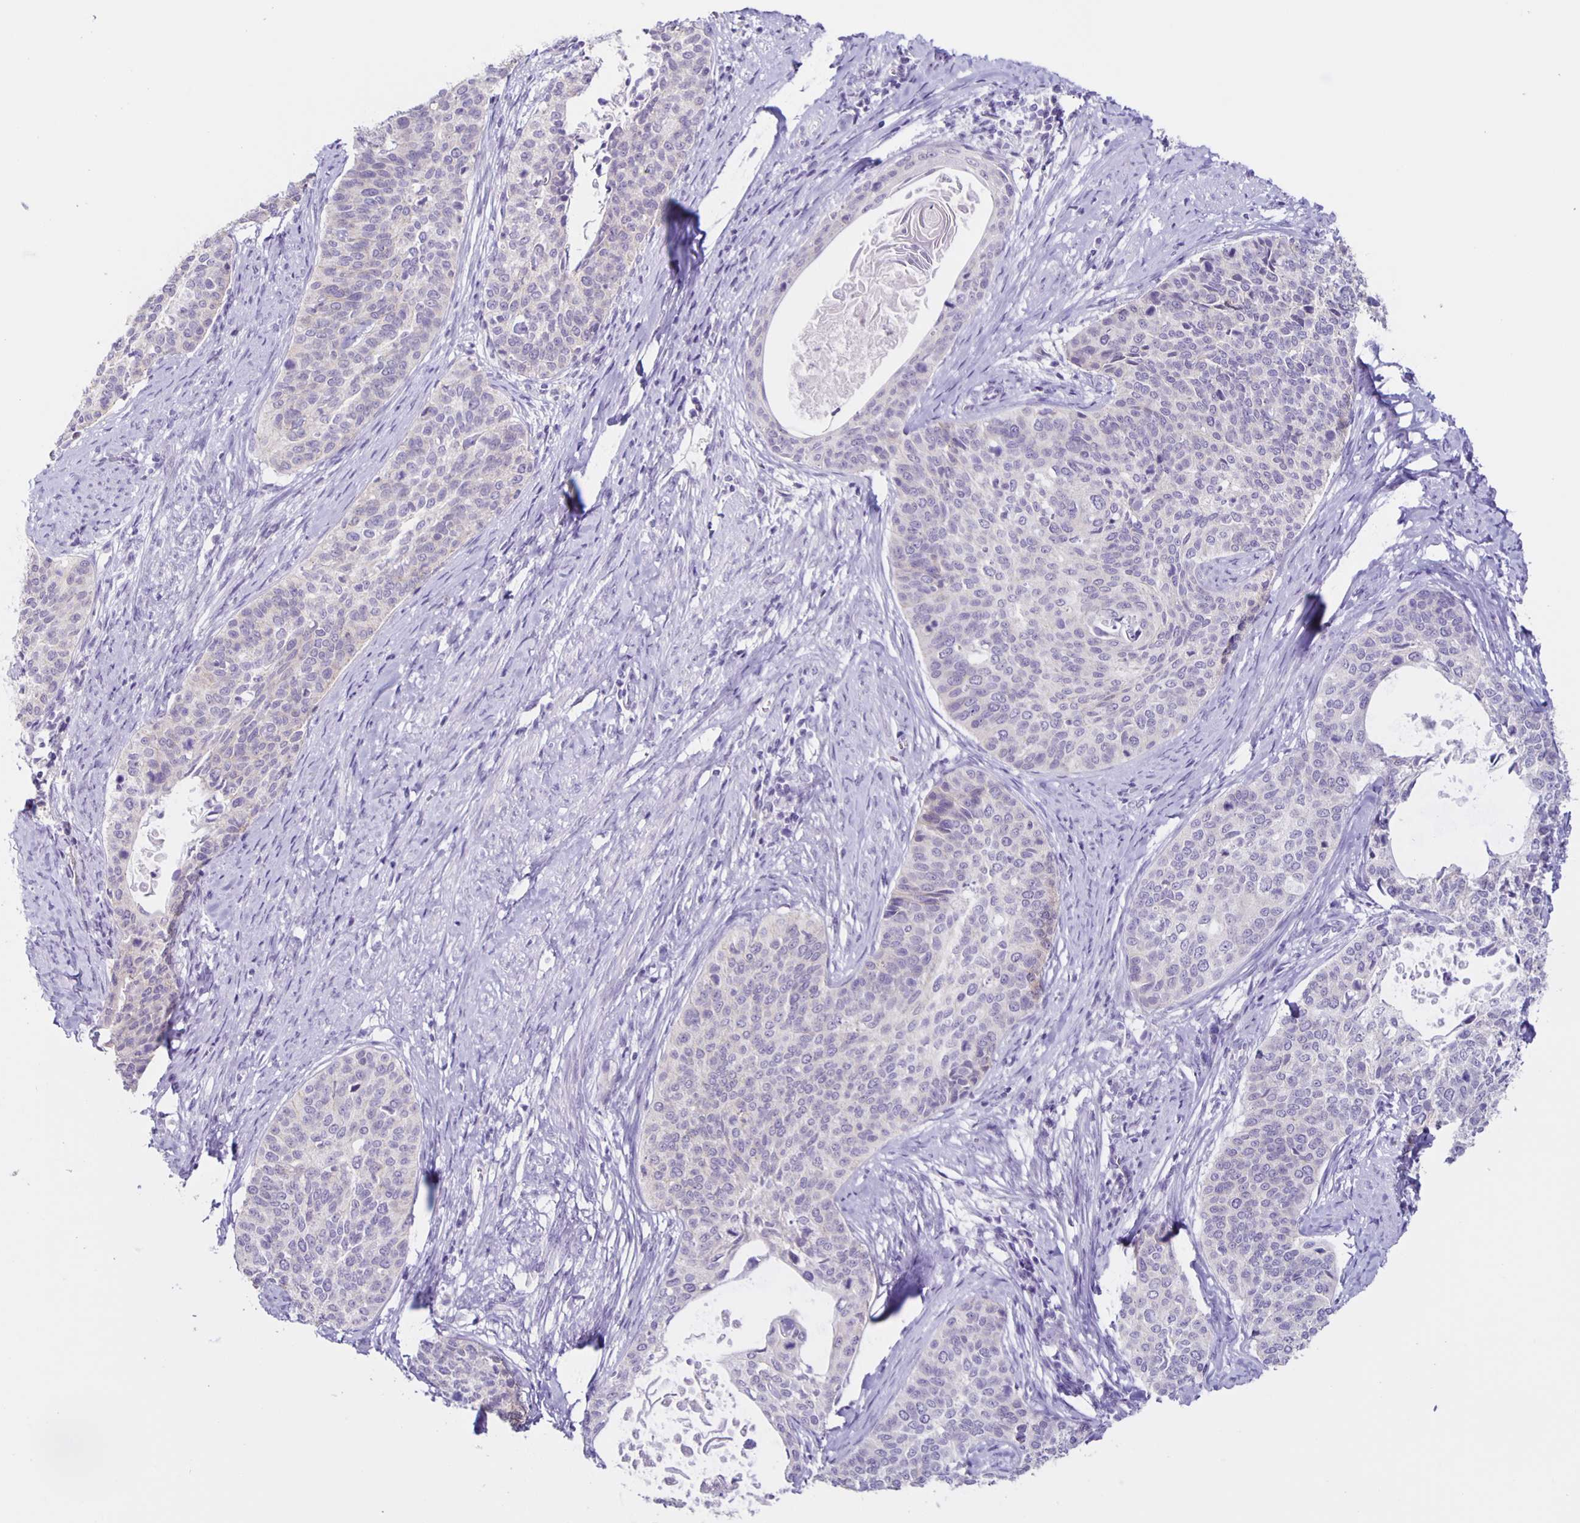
{"staining": {"intensity": "negative", "quantity": "none", "location": "none"}, "tissue": "cervical cancer", "cell_type": "Tumor cells", "image_type": "cancer", "snomed": [{"axis": "morphology", "description": "Squamous cell carcinoma, NOS"}, {"axis": "topography", "description": "Cervix"}], "caption": "A micrograph of human cervical cancer (squamous cell carcinoma) is negative for staining in tumor cells.", "gene": "SLC12A3", "patient": {"sex": "female", "age": 69}}